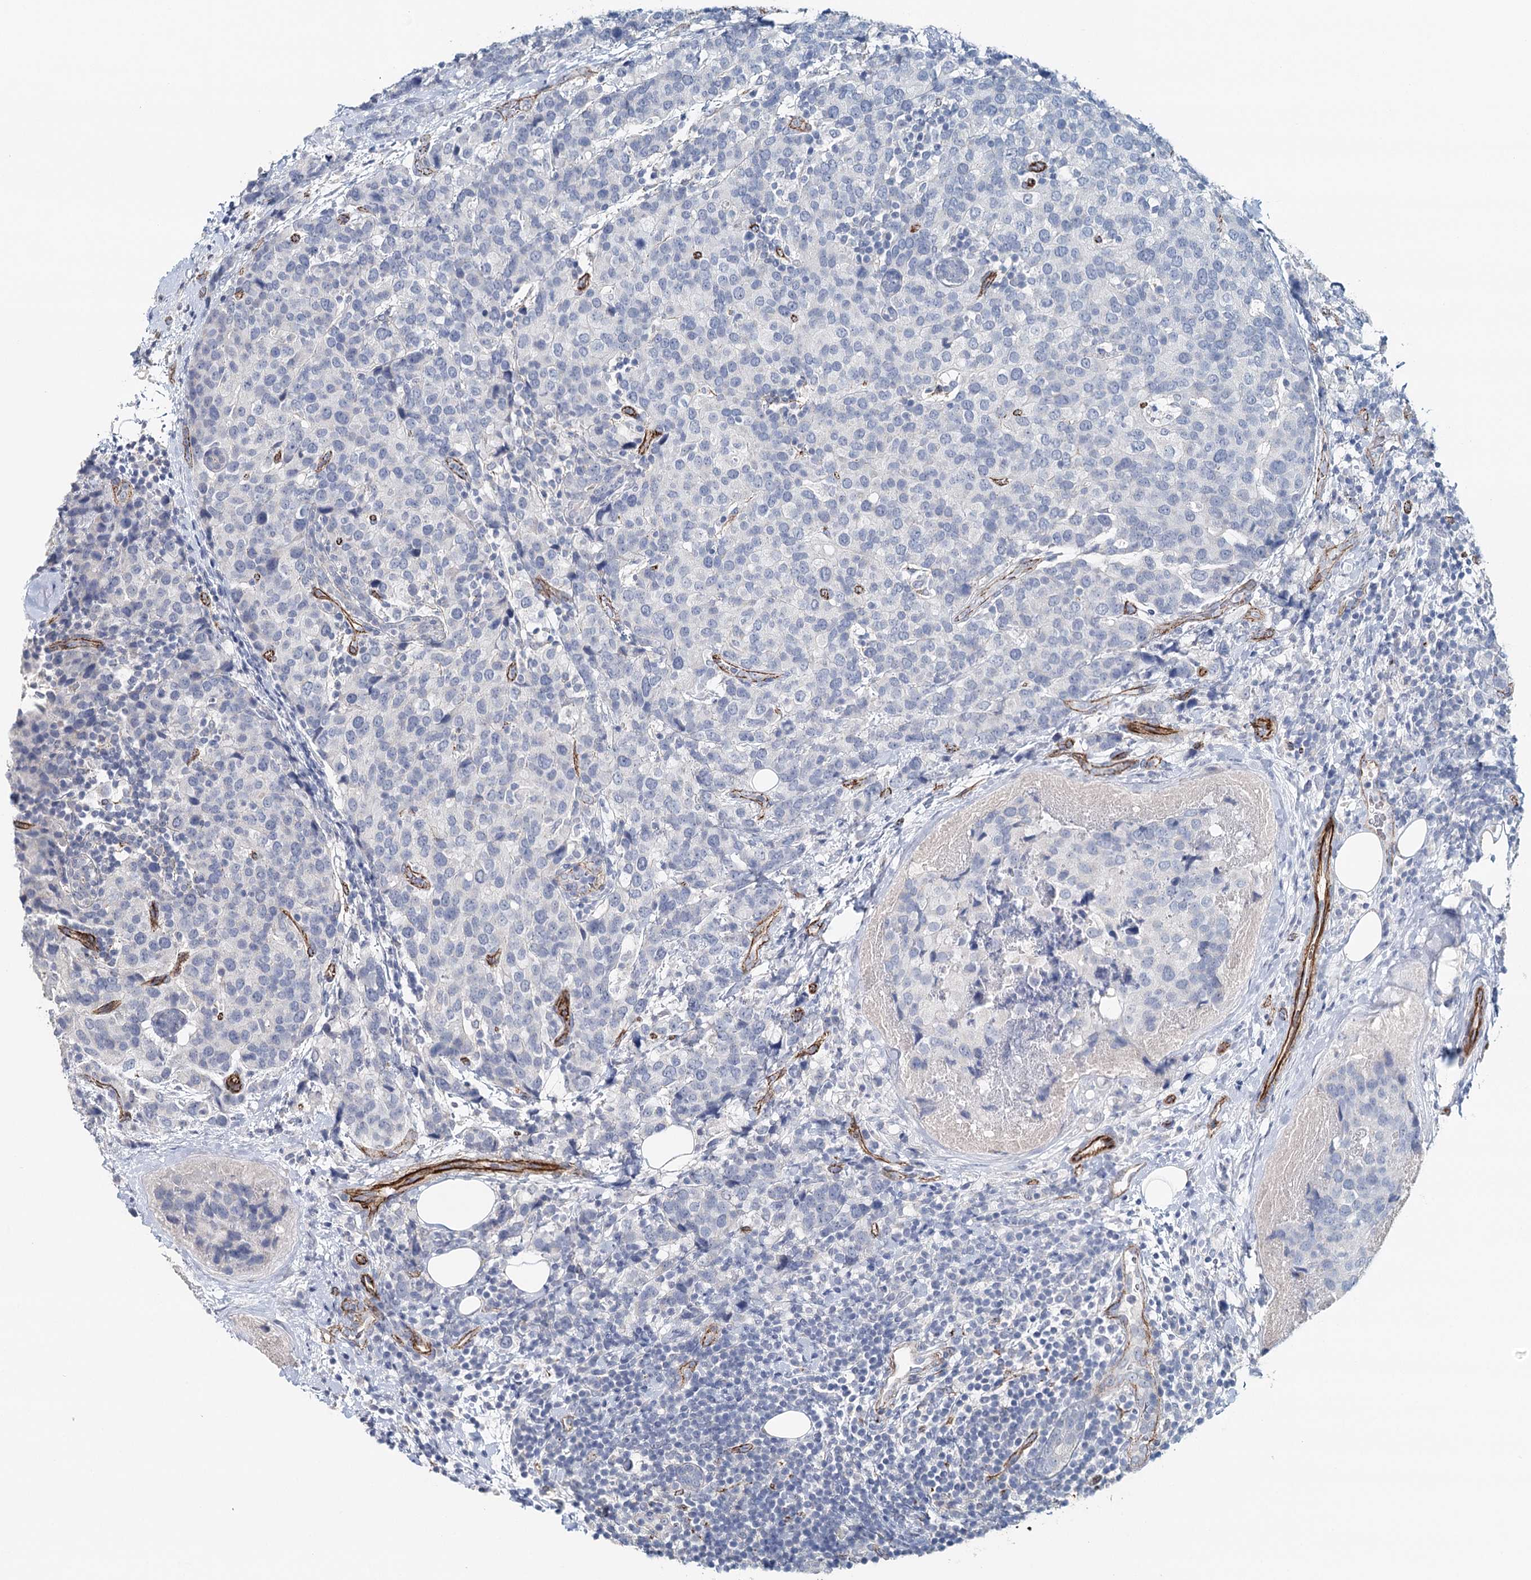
{"staining": {"intensity": "negative", "quantity": "none", "location": "none"}, "tissue": "breast cancer", "cell_type": "Tumor cells", "image_type": "cancer", "snomed": [{"axis": "morphology", "description": "Lobular carcinoma"}, {"axis": "topography", "description": "Breast"}], "caption": "DAB (3,3'-diaminobenzidine) immunohistochemical staining of human breast cancer shows no significant positivity in tumor cells.", "gene": "SYNPO", "patient": {"sex": "female", "age": 59}}